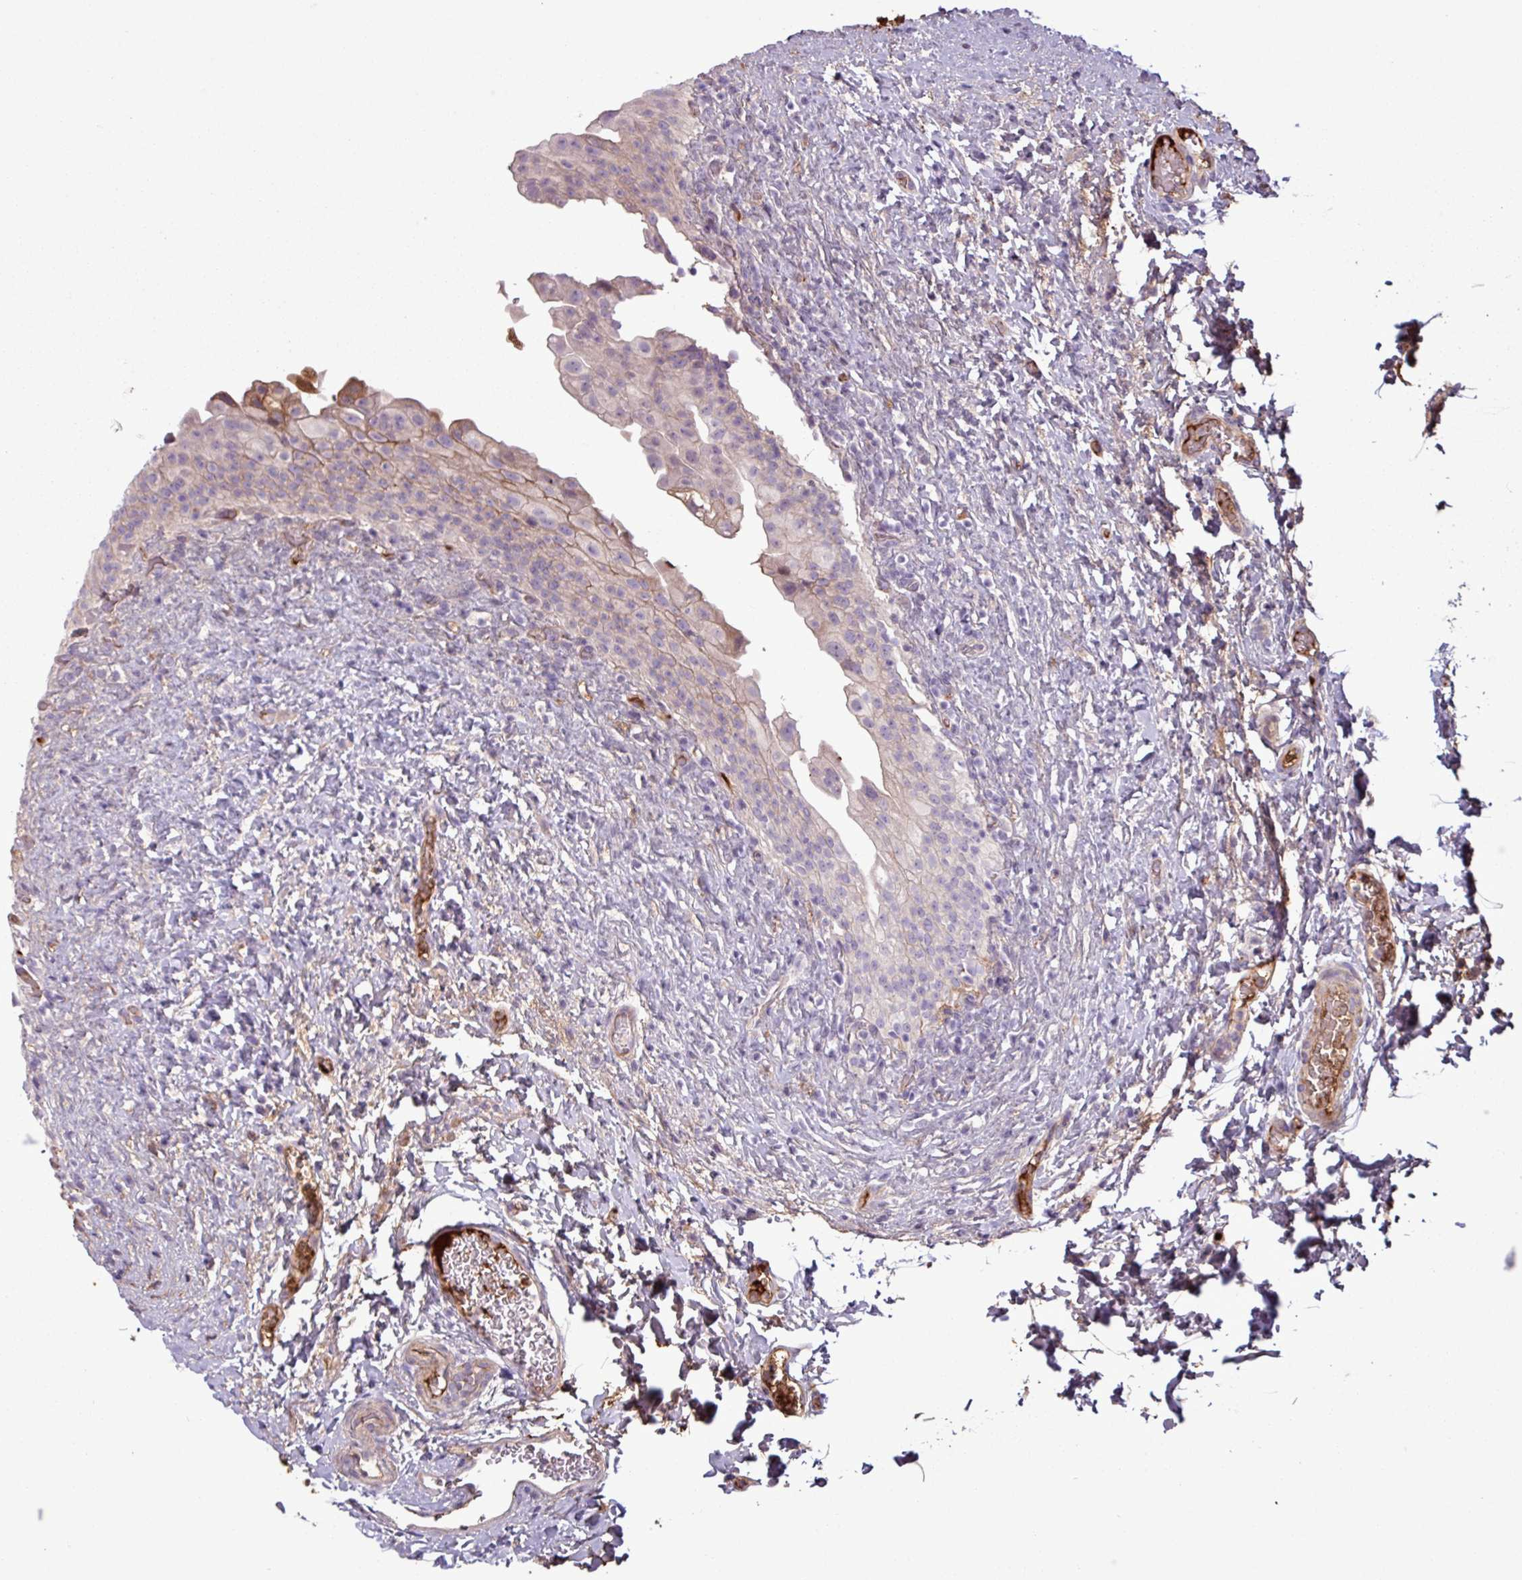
{"staining": {"intensity": "moderate", "quantity": "25%-75%", "location": "cytoplasmic/membranous"}, "tissue": "urinary bladder", "cell_type": "Urothelial cells", "image_type": "normal", "snomed": [{"axis": "morphology", "description": "Normal tissue, NOS"}, {"axis": "topography", "description": "Urinary bladder"}], "caption": "DAB immunohistochemical staining of benign human urinary bladder reveals moderate cytoplasmic/membranous protein positivity in about 25%-75% of urothelial cells. (DAB = brown stain, brightfield microscopy at high magnification).", "gene": "C4A", "patient": {"sex": "female", "age": 27}}